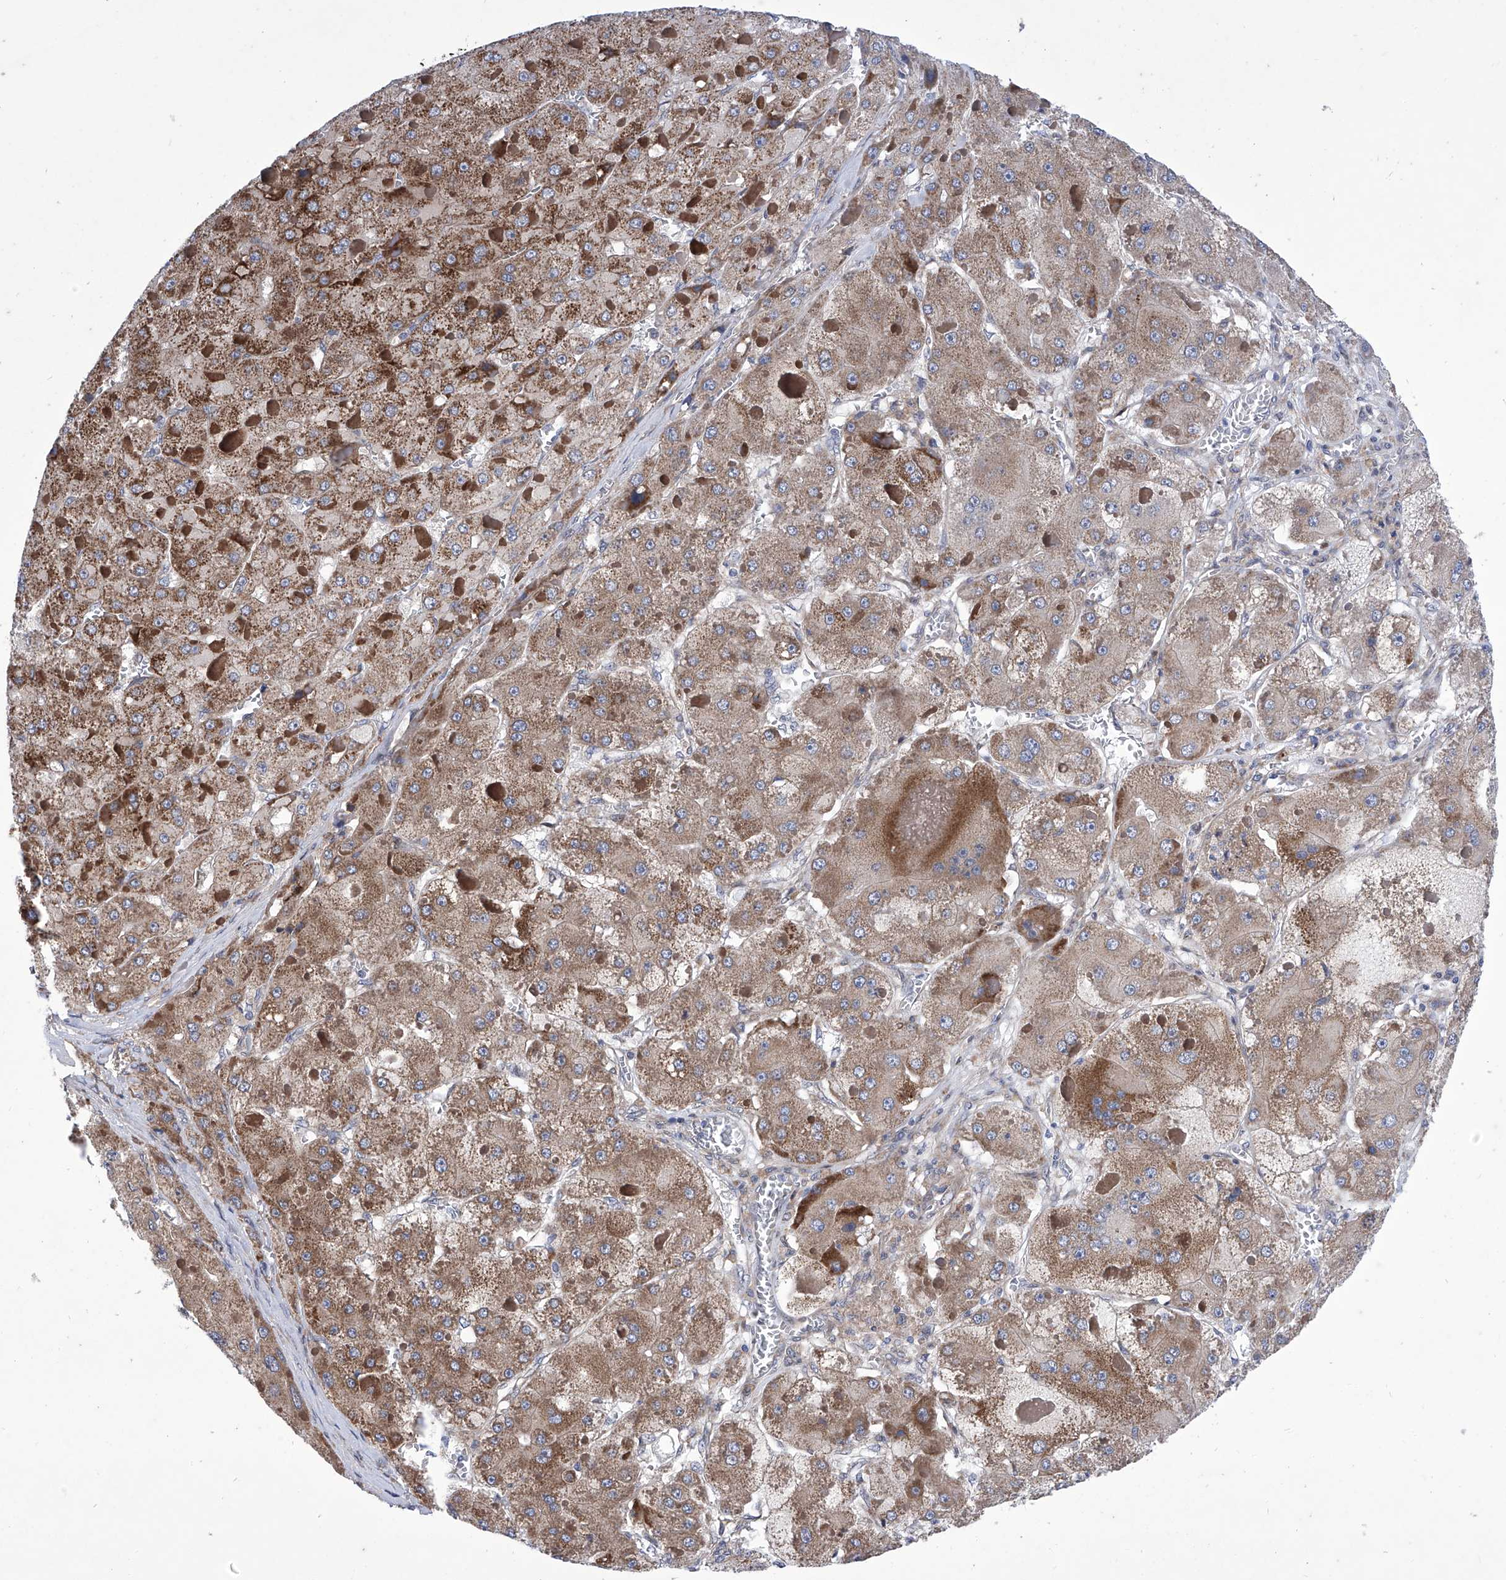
{"staining": {"intensity": "moderate", "quantity": ">75%", "location": "cytoplasmic/membranous"}, "tissue": "liver cancer", "cell_type": "Tumor cells", "image_type": "cancer", "snomed": [{"axis": "morphology", "description": "Carcinoma, Hepatocellular, NOS"}, {"axis": "topography", "description": "Liver"}], "caption": "Liver hepatocellular carcinoma was stained to show a protein in brown. There is medium levels of moderate cytoplasmic/membranous positivity in approximately >75% of tumor cells.", "gene": "KTI12", "patient": {"sex": "female", "age": 73}}